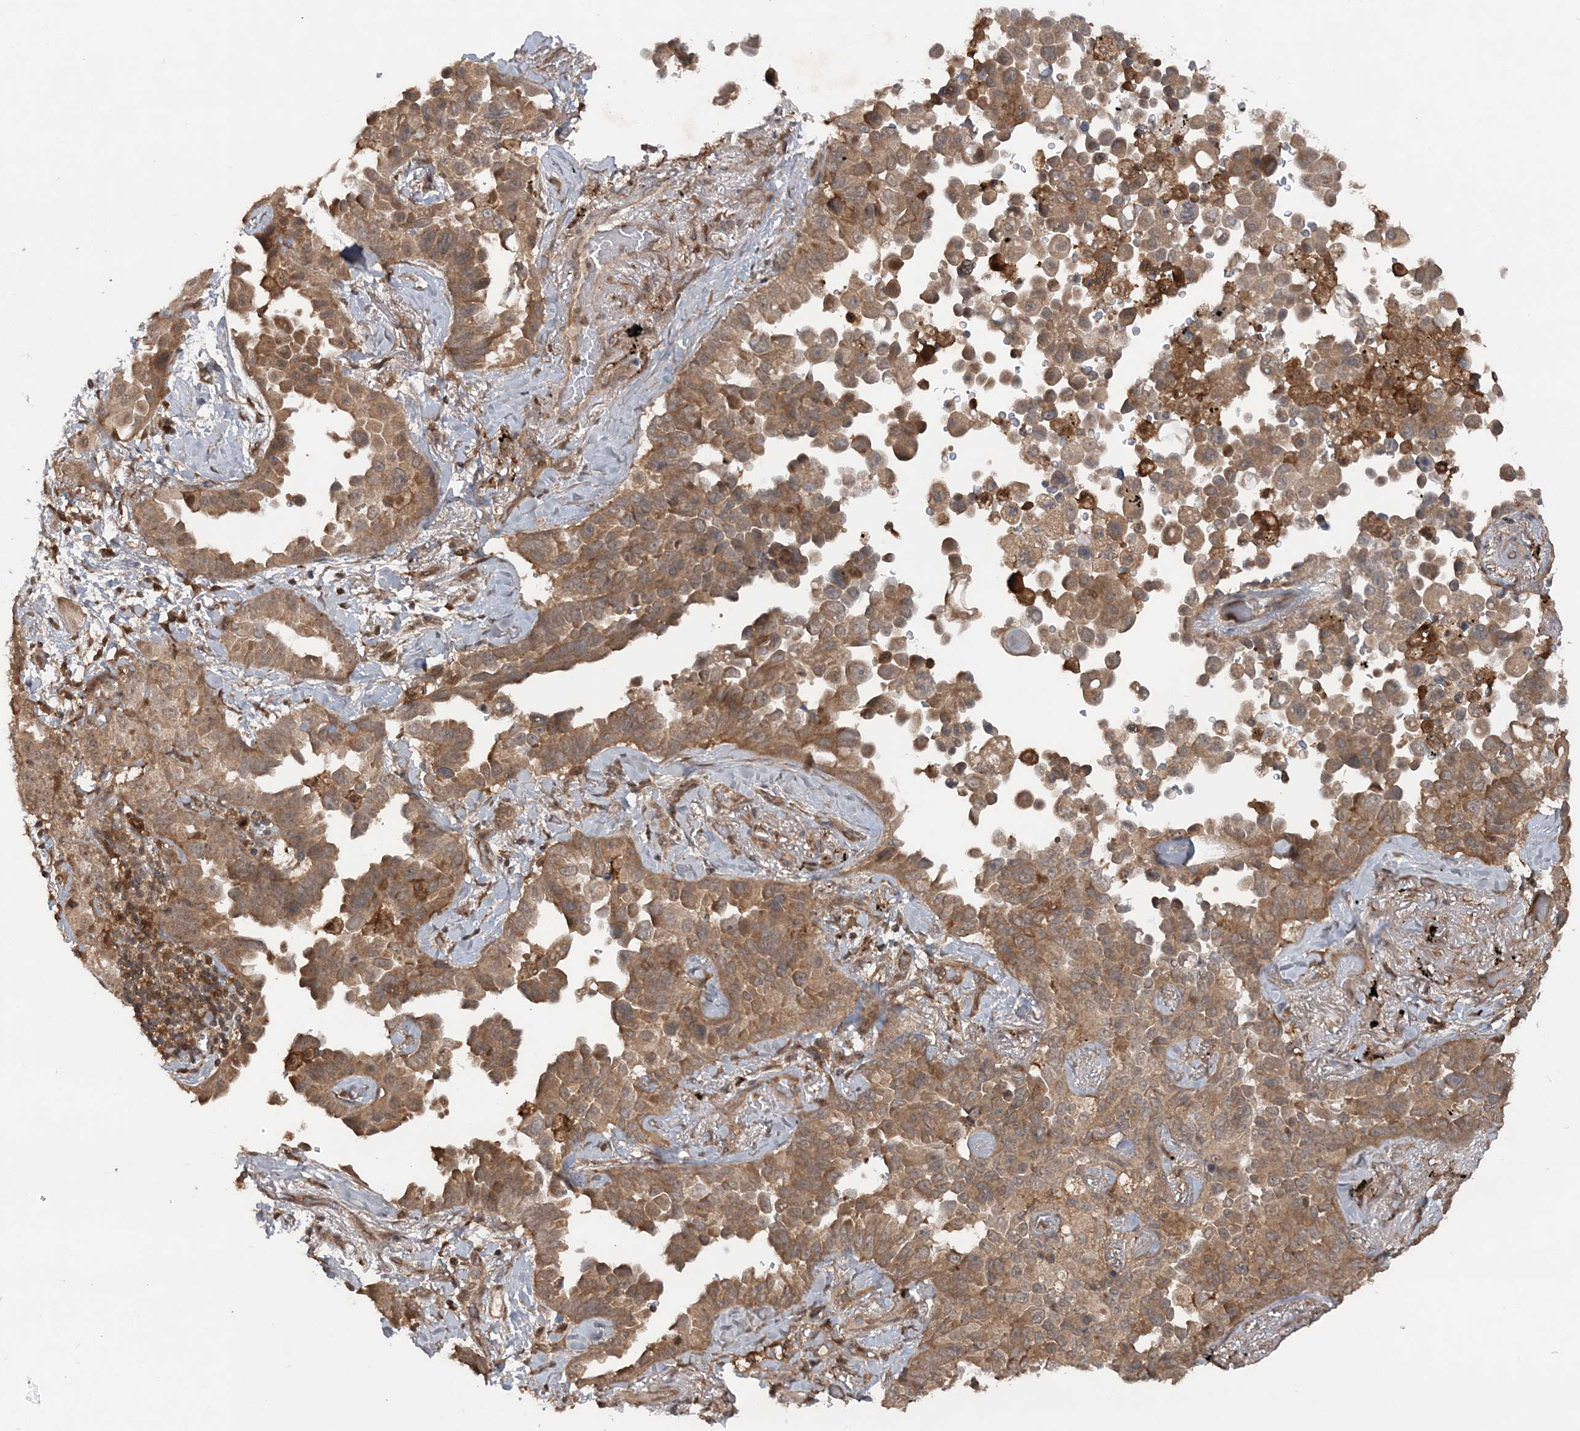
{"staining": {"intensity": "moderate", "quantity": "25%-75%", "location": "cytoplasmic/membranous"}, "tissue": "lung cancer", "cell_type": "Tumor cells", "image_type": "cancer", "snomed": [{"axis": "morphology", "description": "Adenocarcinoma, NOS"}, {"axis": "topography", "description": "Lung"}], "caption": "A brown stain highlights moderate cytoplasmic/membranous positivity of a protein in adenocarcinoma (lung) tumor cells.", "gene": "LACC1", "patient": {"sex": "female", "age": 67}}